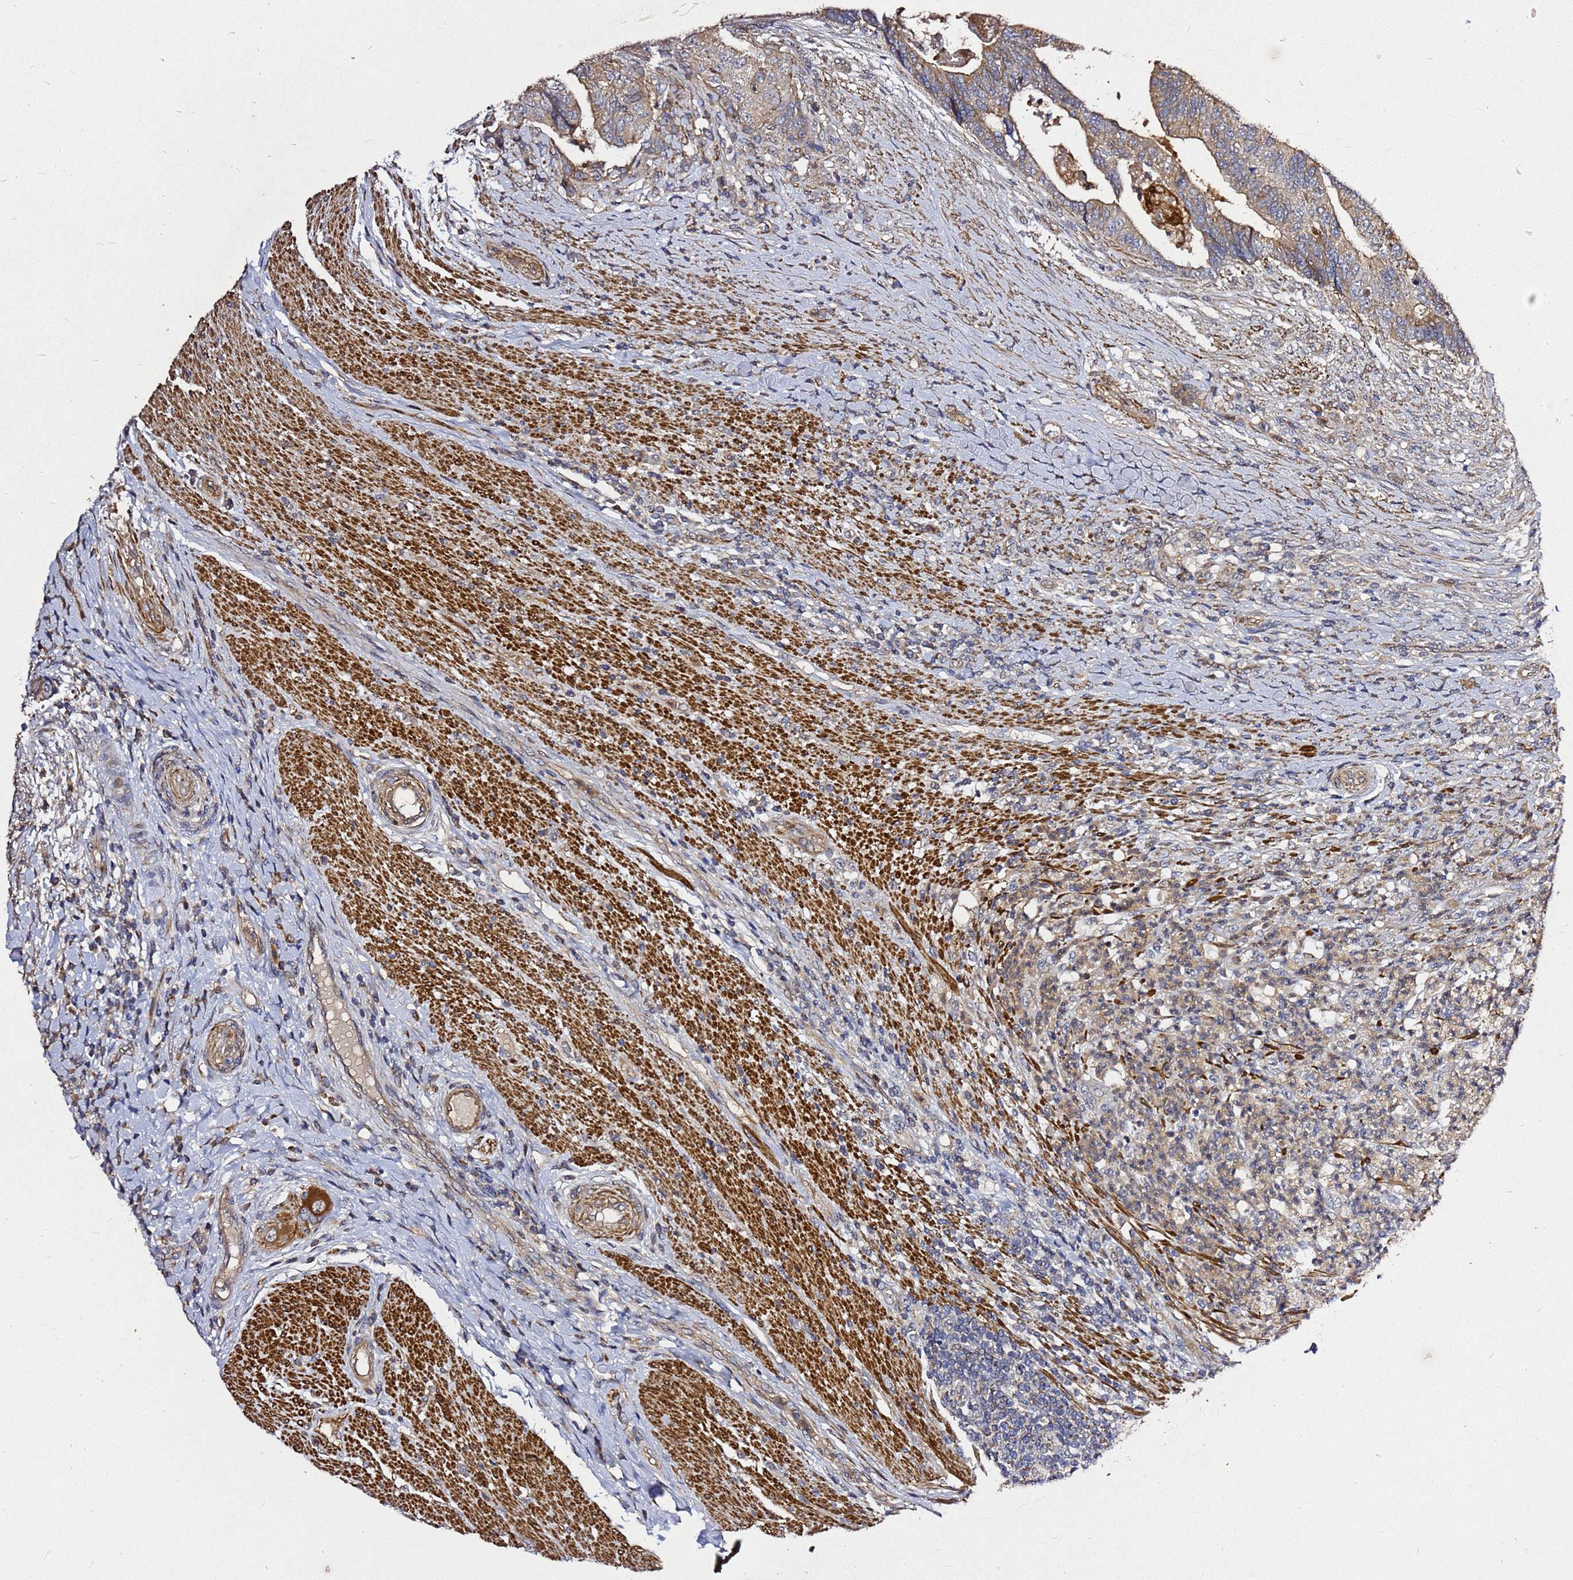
{"staining": {"intensity": "weak", "quantity": "25%-75%", "location": "cytoplasmic/membranous"}, "tissue": "colorectal cancer", "cell_type": "Tumor cells", "image_type": "cancer", "snomed": [{"axis": "morphology", "description": "Adenocarcinoma, NOS"}, {"axis": "topography", "description": "Colon"}], "caption": "Weak cytoplasmic/membranous expression for a protein is present in approximately 25%-75% of tumor cells of colorectal cancer using IHC.", "gene": "RSPRY1", "patient": {"sex": "female", "age": 67}}